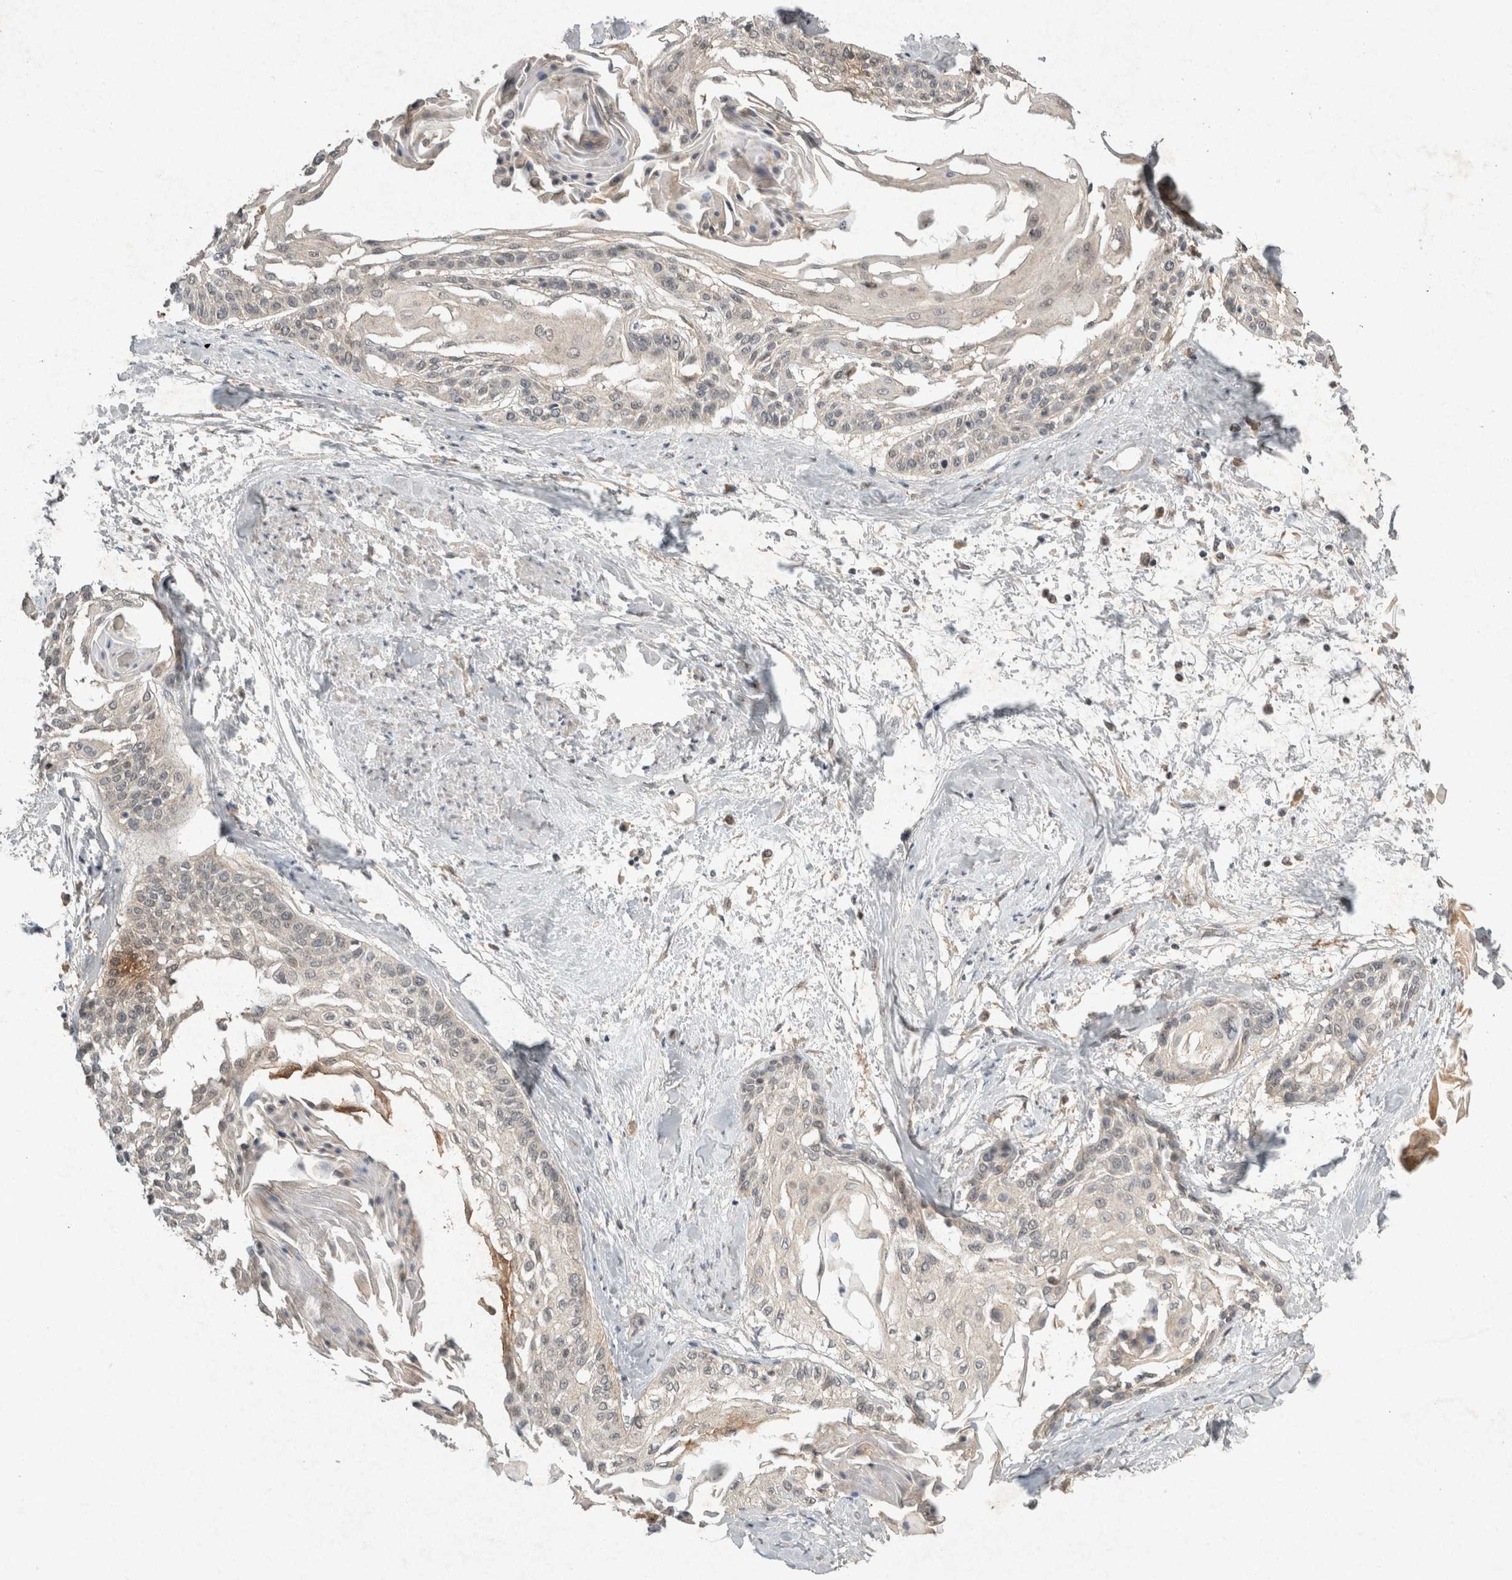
{"staining": {"intensity": "weak", "quantity": "25%-75%", "location": "cytoplasmic/membranous"}, "tissue": "cervical cancer", "cell_type": "Tumor cells", "image_type": "cancer", "snomed": [{"axis": "morphology", "description": "Squamous cell carcinoma, NOS"}, {"axis": "topography", "description": "Cervix"}], "caption": "Tumor cells display low levels of weak cytoplasmic/membranous expression in approximately 25%-75% of cells in human cervical cancer (squamous cell carcinoma).", "gene": "LOXL2", "patient": {"sex": "female", "age": 57}}